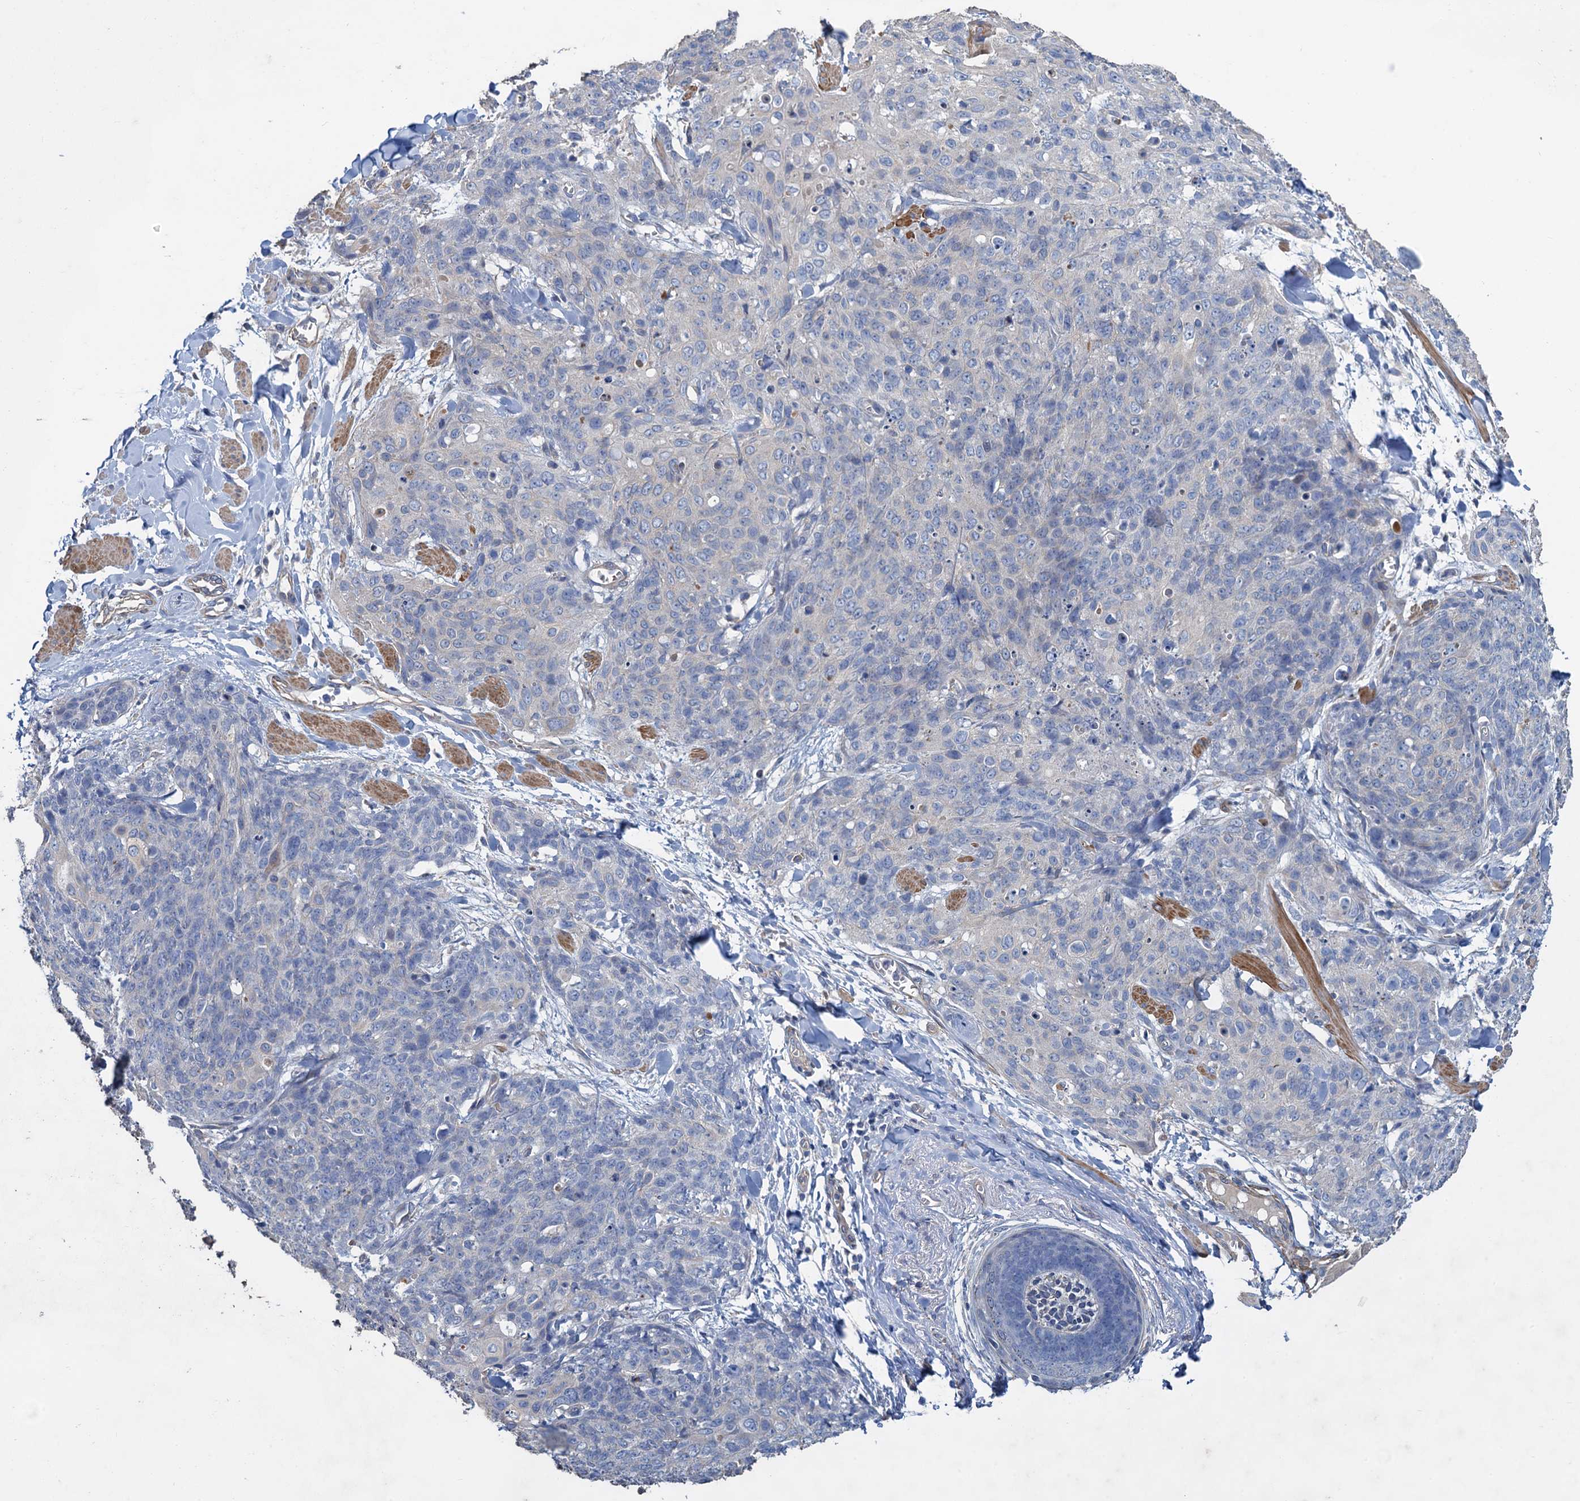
{"staining": {"intensity": "negative", "quantity": "none", "location": "none"}, "tissue": "skin cancer", "cell_type": "Tumor cells", "image_type": "cancer", "snomed": [{"axis": "morphology", "description": "Squamous cell carcinoma, NOS"}, {"axis": "topography", "description": "Skin"}, {"axis": "topography", "description": "Vulva"}], "caption": "Tumor cells are negative for brown protein staining in squamous cell carcinoma (skin).", "gene": "SMCO3", "patient": {"sex": "female", "age": 85}}